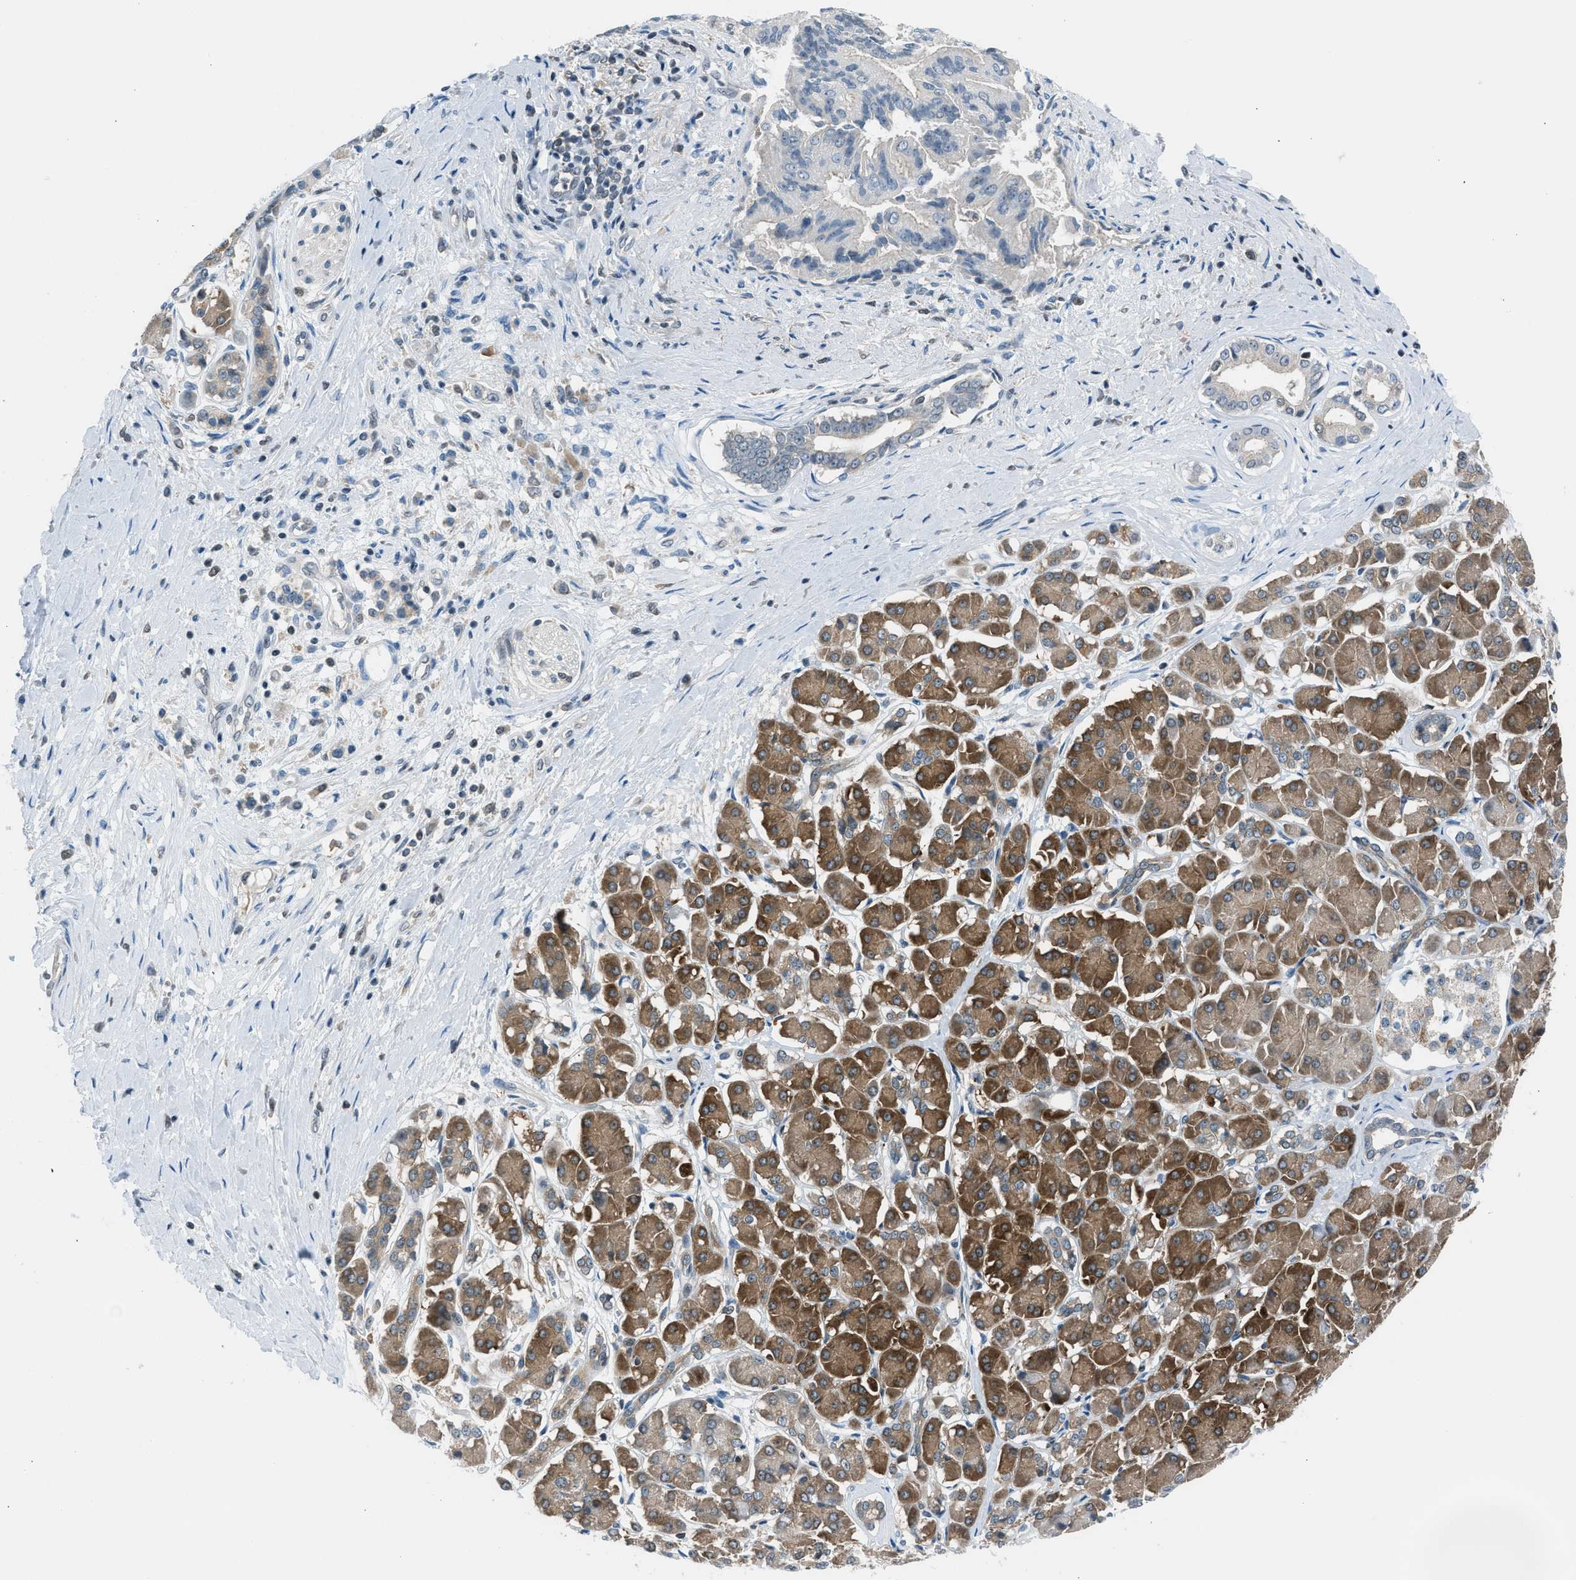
{"staining": {"intensity": "negative", "quantity": "none", "location": "none"}, "tissue": "pancreatic cancer", "cell_type": "Tumor cells", "image_type": "cancer", "snomed": [{"axis": "morphology", "description": "Adenocarcinoma, NOS"}, {"axis": "topography", "description": "Pancreas"}], "caption": "There is no significant expression in tumor cells of pancreatic cancer (adenocarcinoma).", "gene": "LMLN", "patient": {"sex": "male", "age": 55}}